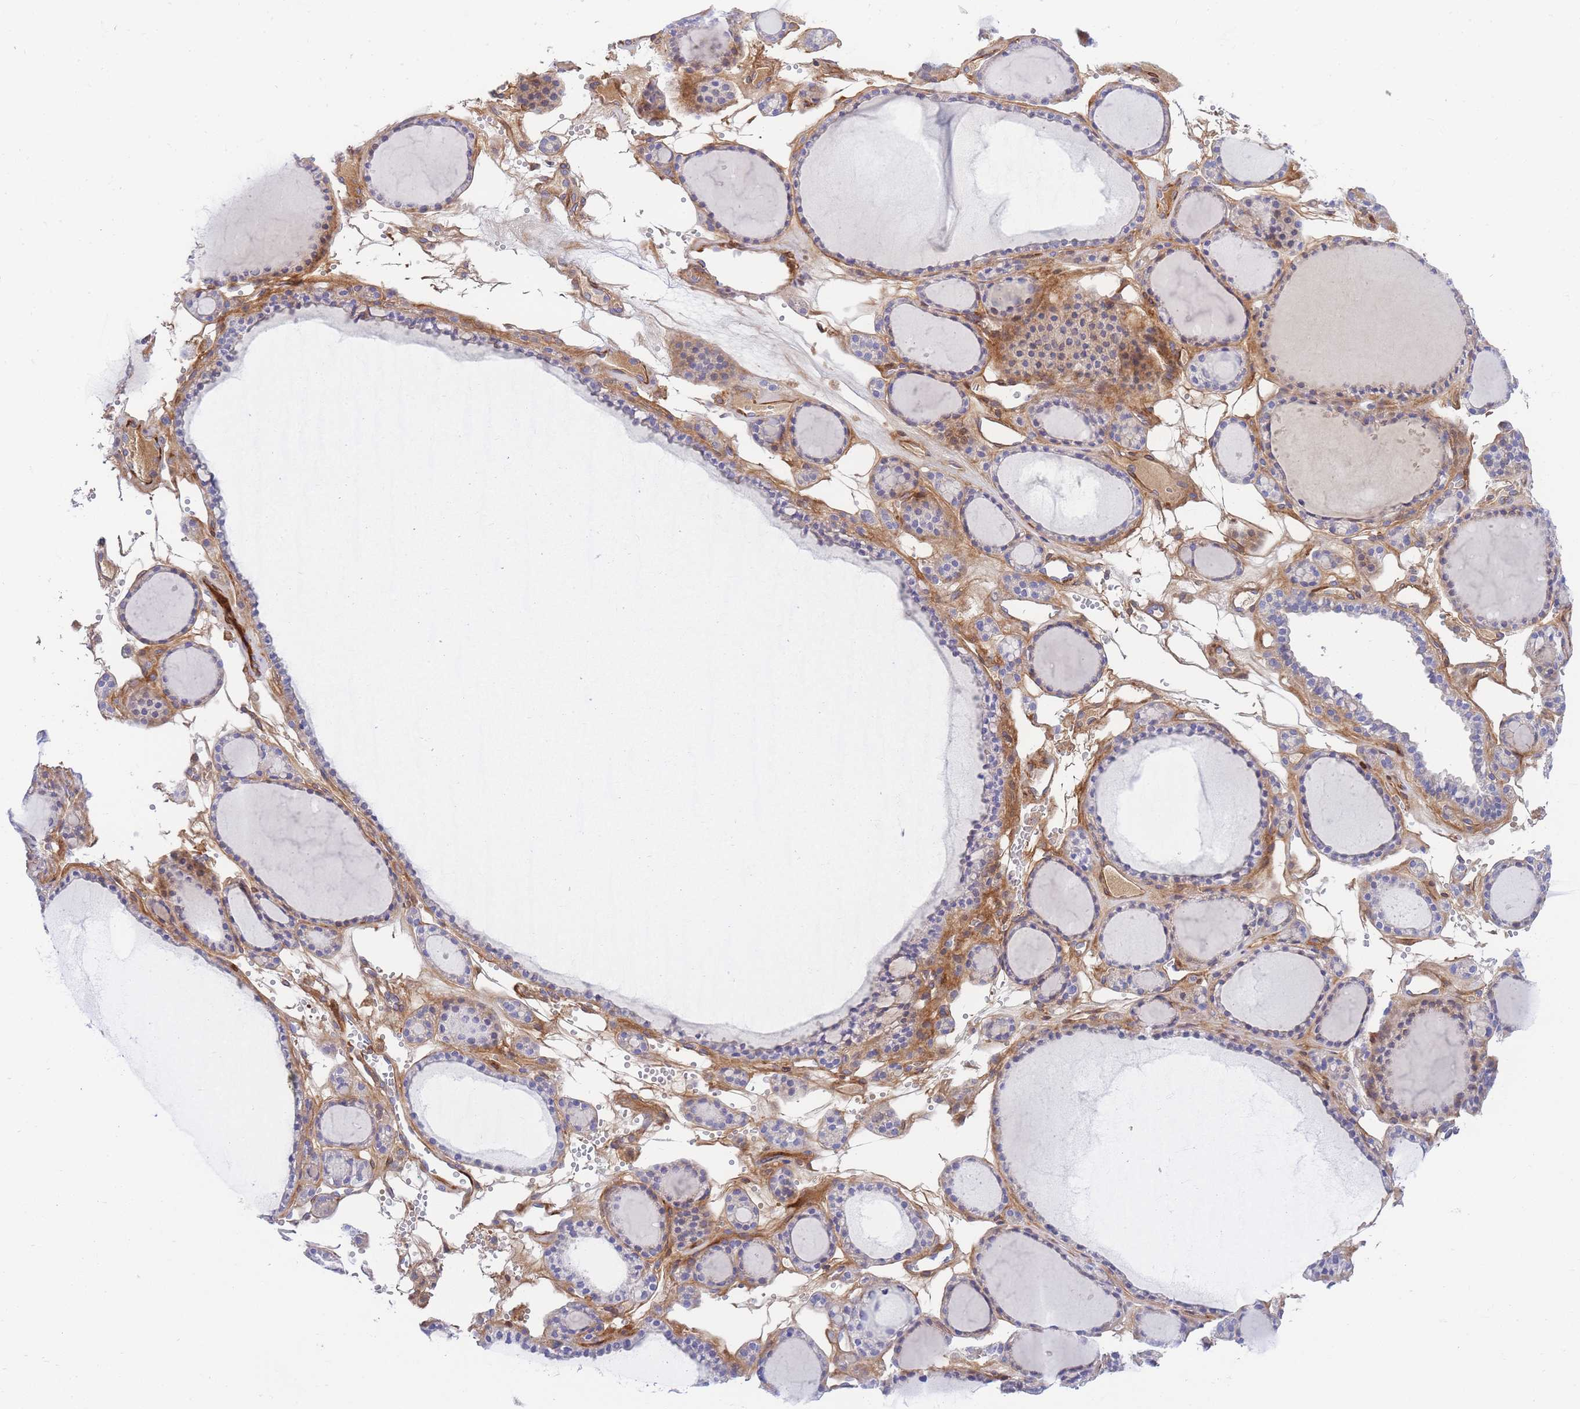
{"staining": {"intensity": "negative", "quantity": "none", "location": "none"}, "tissue": "thyroid gland", "cell_type": "Glandular cells", "image_type": "normal", "snomed": [{"axis": "morphology", "description": "Normal tissue, NOS"}, {"axis": "topography", "description": "Thyroid gland"}], "caption": "A high-resolution micrograph shows immunohistochemistry staining of unremarkable thyroid gland, which exhibits no significant expression in glandular cells.", "gene": "FBN3", "patient": {"sex": "female", "age": 28}}